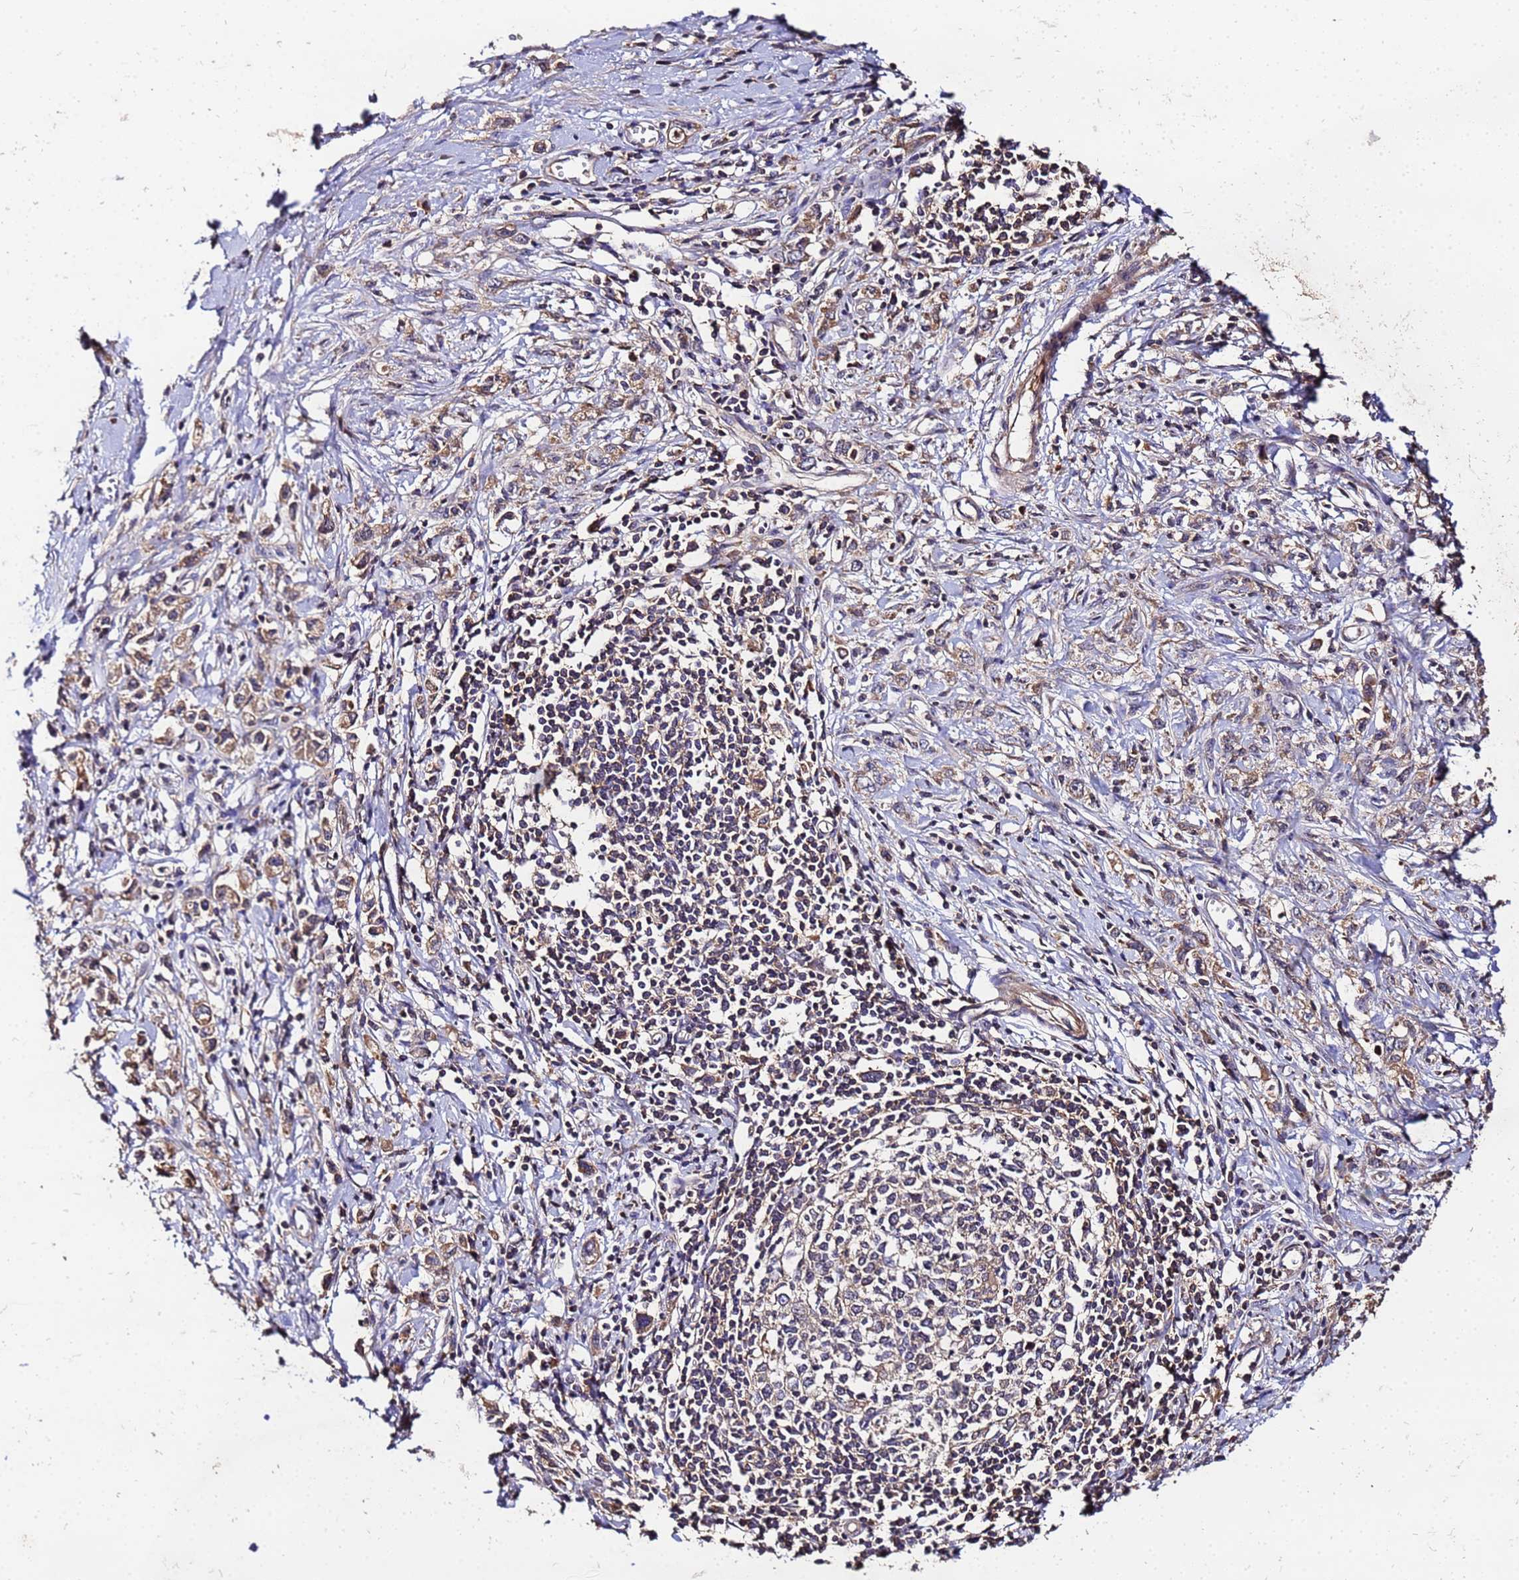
{"staining": {"intensity": "weak", "quantity": ">75%", "location": "cytoplasmic/membranous"}, "tissue": "stomach cancer", "cell_type": "Tumor cells", "image_type": "cancer", "snomed": [{"axis": "morphology", "description": "Adenocarcinoma, NOS"}, {"axis": "topography", "description": "Stomach"}], "caption": "Immunohistochemical staining of stomach adenocarcinoma exhibits low levels of weak cytoplasmic/membranous expression in approximately >75% of tumor cells.", "gene": "MTERF1", "patient": {"sex": "female", "age": 76}}